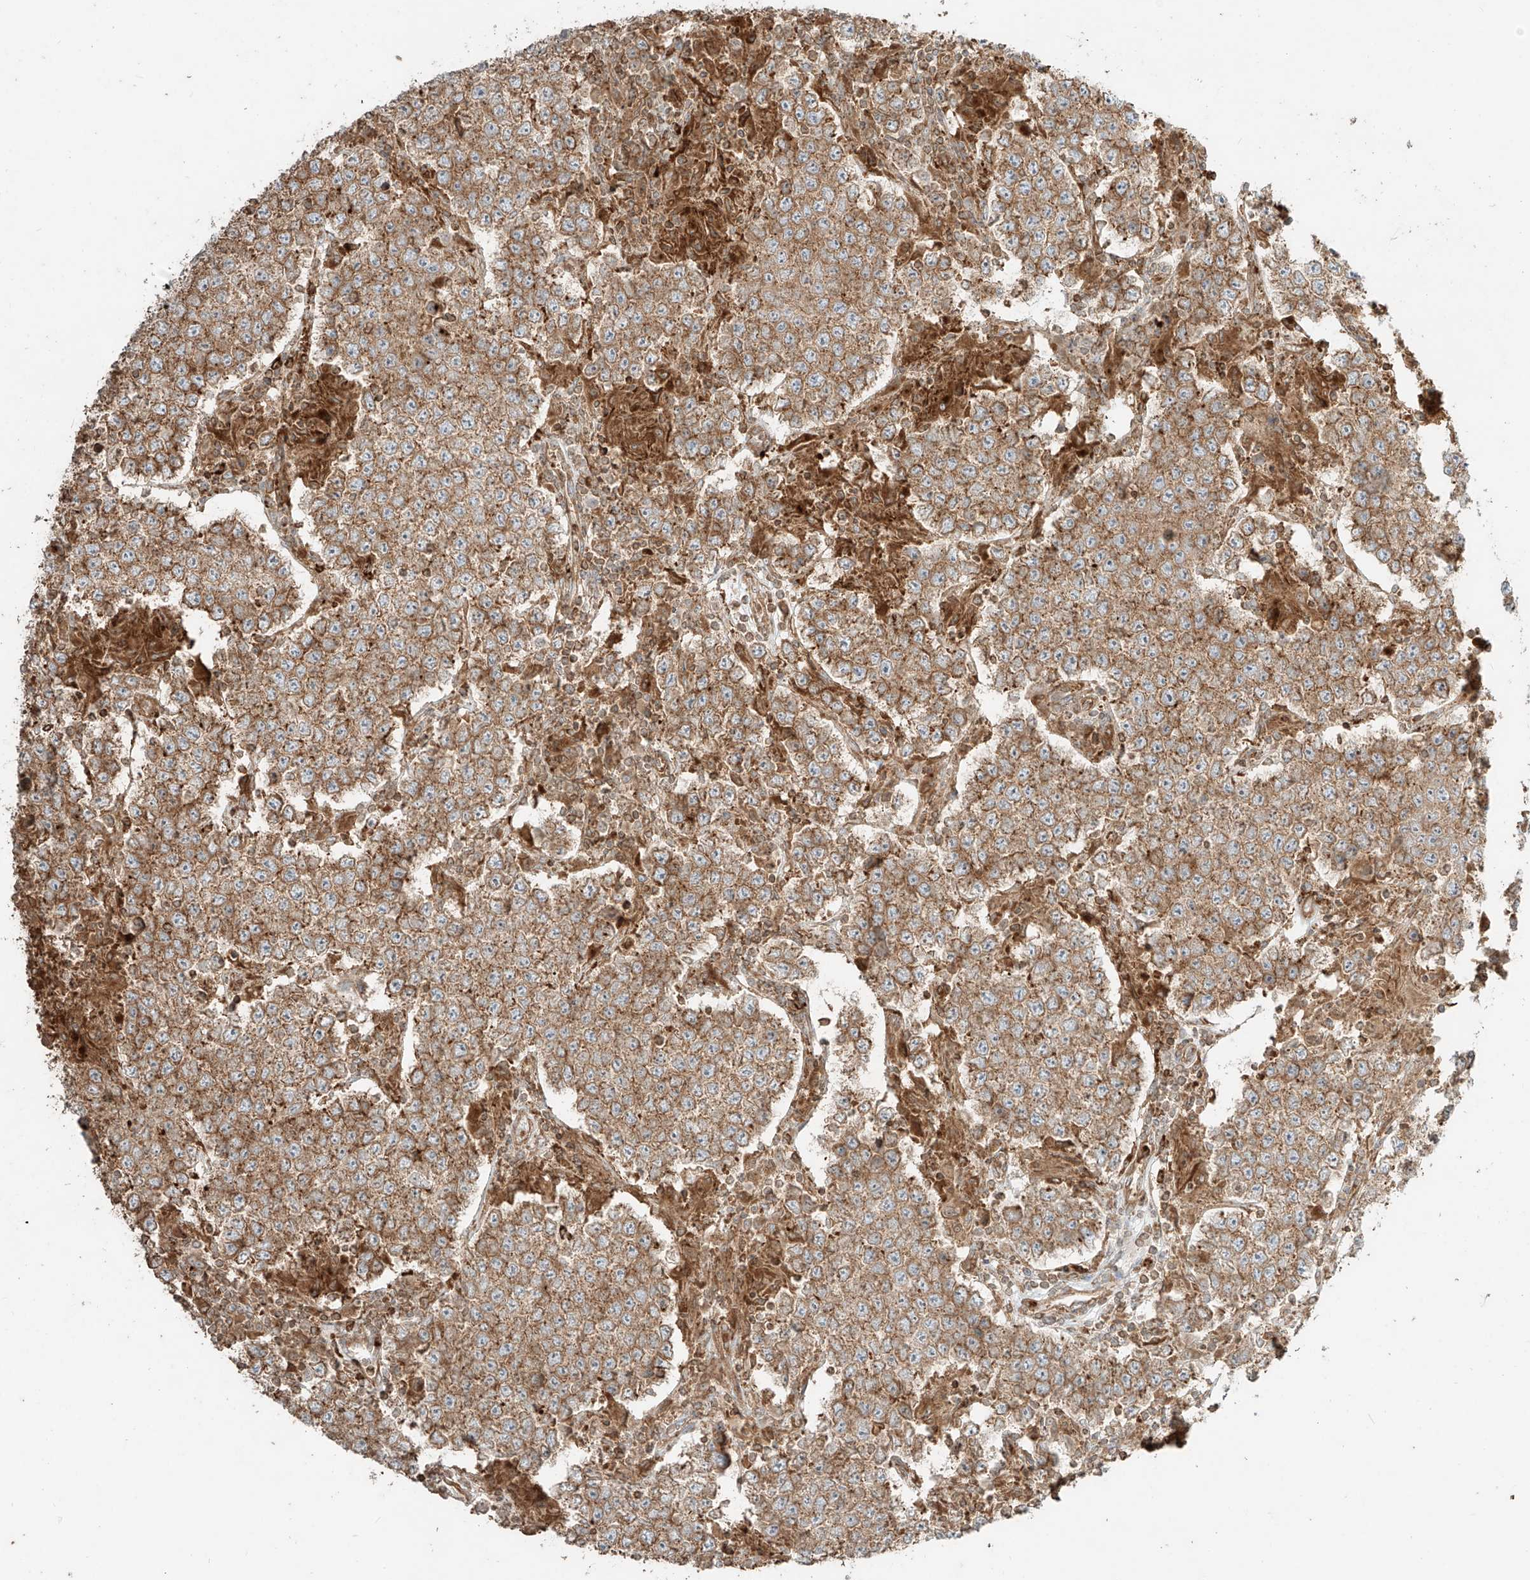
{"staining": {"intensity": "moderate", "quantity": ">75%", "location": "cytoplasmic/membranous"}, "tissue": "testis cancer", "cell_type": "Tumor cells", "image_type": "cancer", "snomed": [{"axis": "morphology", "description": "Normal tissue, NOS"}, {"axis": "morphology", "description": "Urothelial carcinoma, High grade"}, {"axis": "morphology", "description": "Seminoma, NOS"}, {"axis": "morphology", "description": "Carcinoma, Embryonal, NOS"}, {"axis": "topography", "description": "Urinary bladder"}, {"axis": "topography", "description": "Testis"}], "caption": "Immunohistochemical staining of urothelial carcinoma (high-grade) (testis) exhibits medium levels of moderate cytoplasmic/membranous protein positivity in about >75% of tumor cells. (Stains: DAB in brown, nuclei in blue, Microscopy: brightfield microscopy at high magnification).", "gene": "CCDC115", "patient": {"sex": "male", "age": 41}}